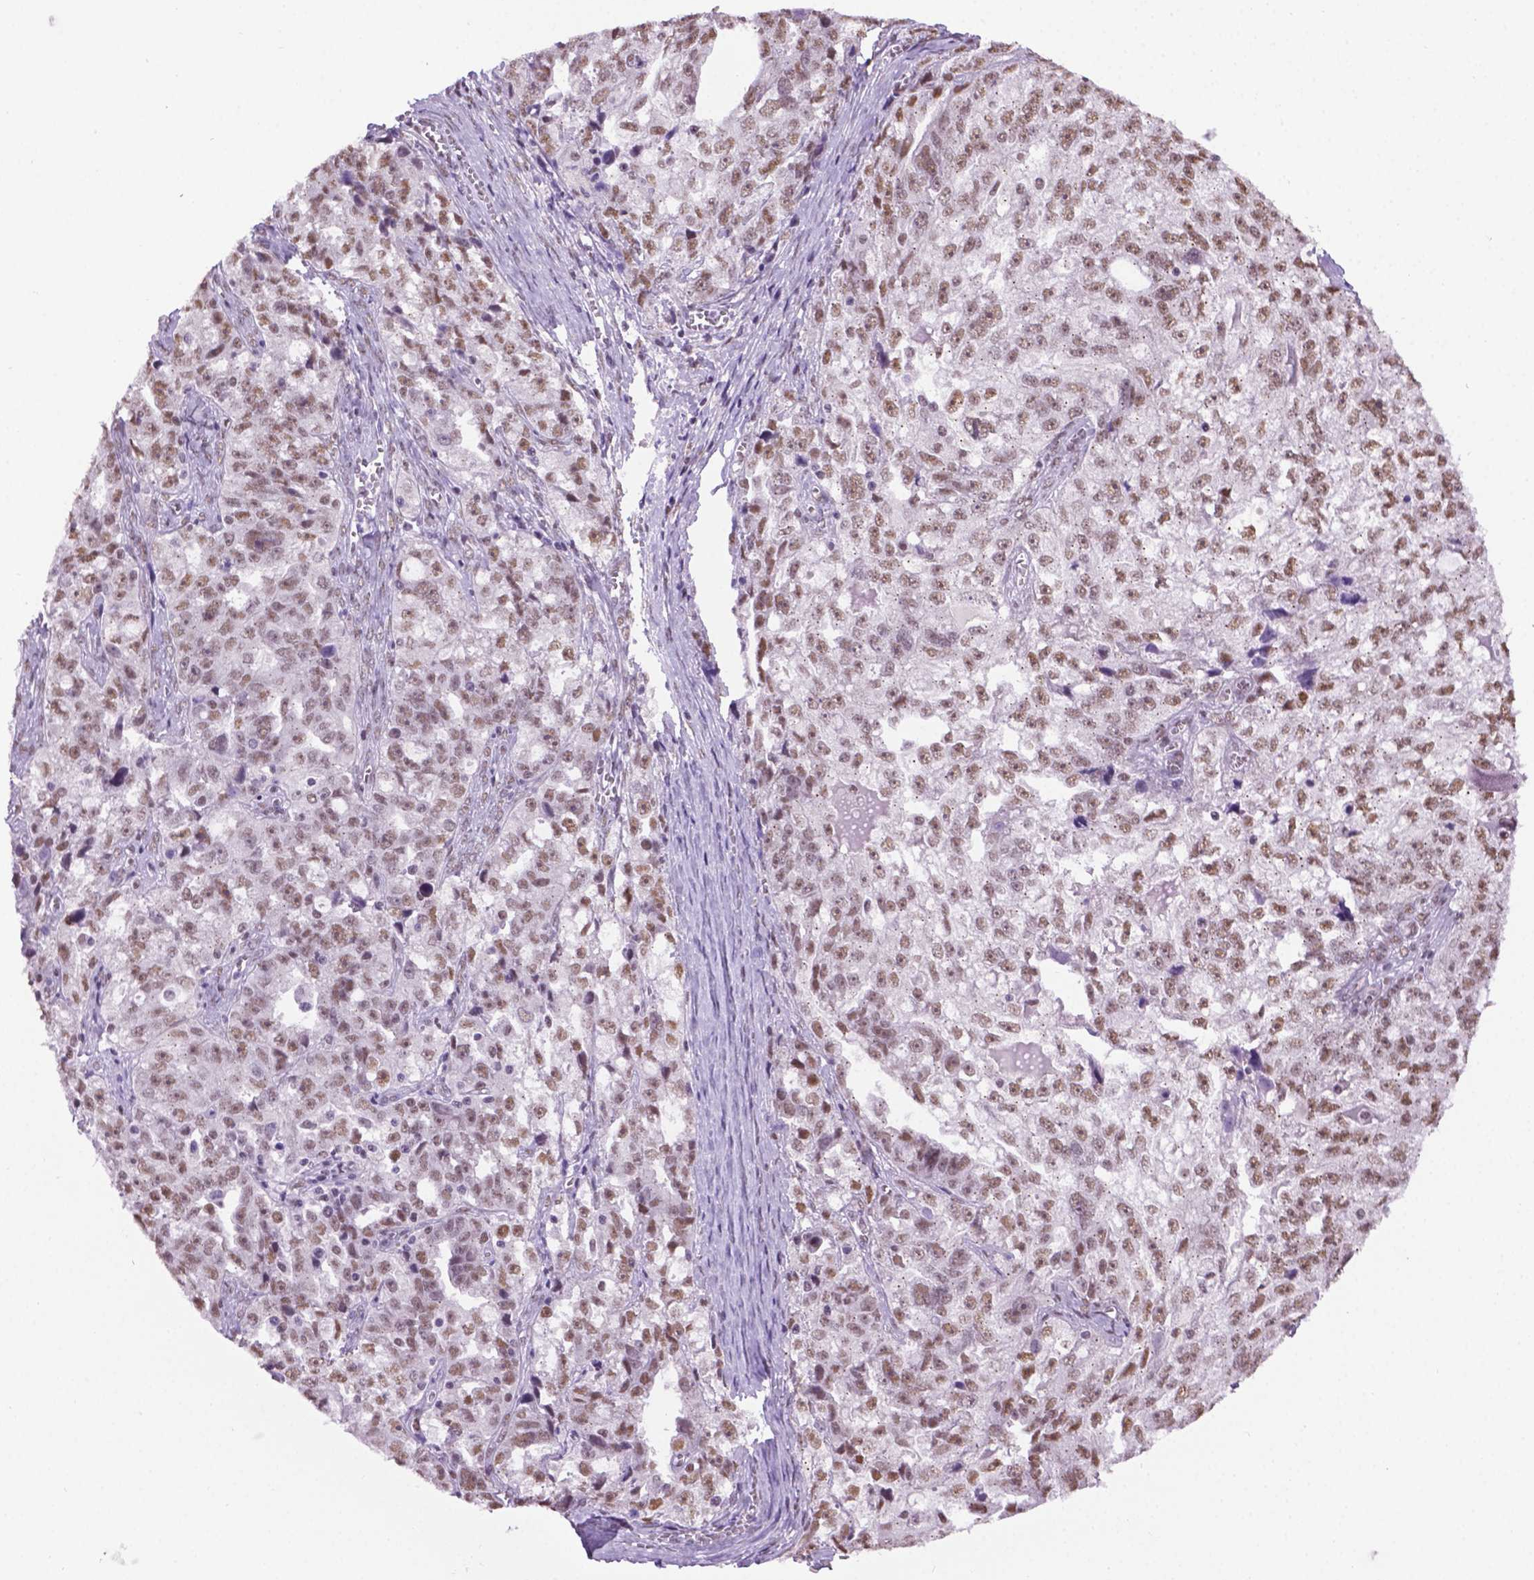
{"staining": {"intensity": "moderate", "quantity": ">75%", "location": "nuclear"}, "tissue": "ovarian cancer", "cell_type": "Tumor cells", "image_type": "cancer", "snomed": [{"axis": "morphology", "description": "Cystadenocarcinoma, serous, NOS"}, {"axis": "topography", "description": "Ovary"}], "caption": "Tumor cells exhibit medium levels of moderate nuclear positivity in approximately >75% of cells in ovarian cancer (serous cystadenocarcinoma).", "gene": "ABI2", "patient": {"sex": "female", "age": 51}}